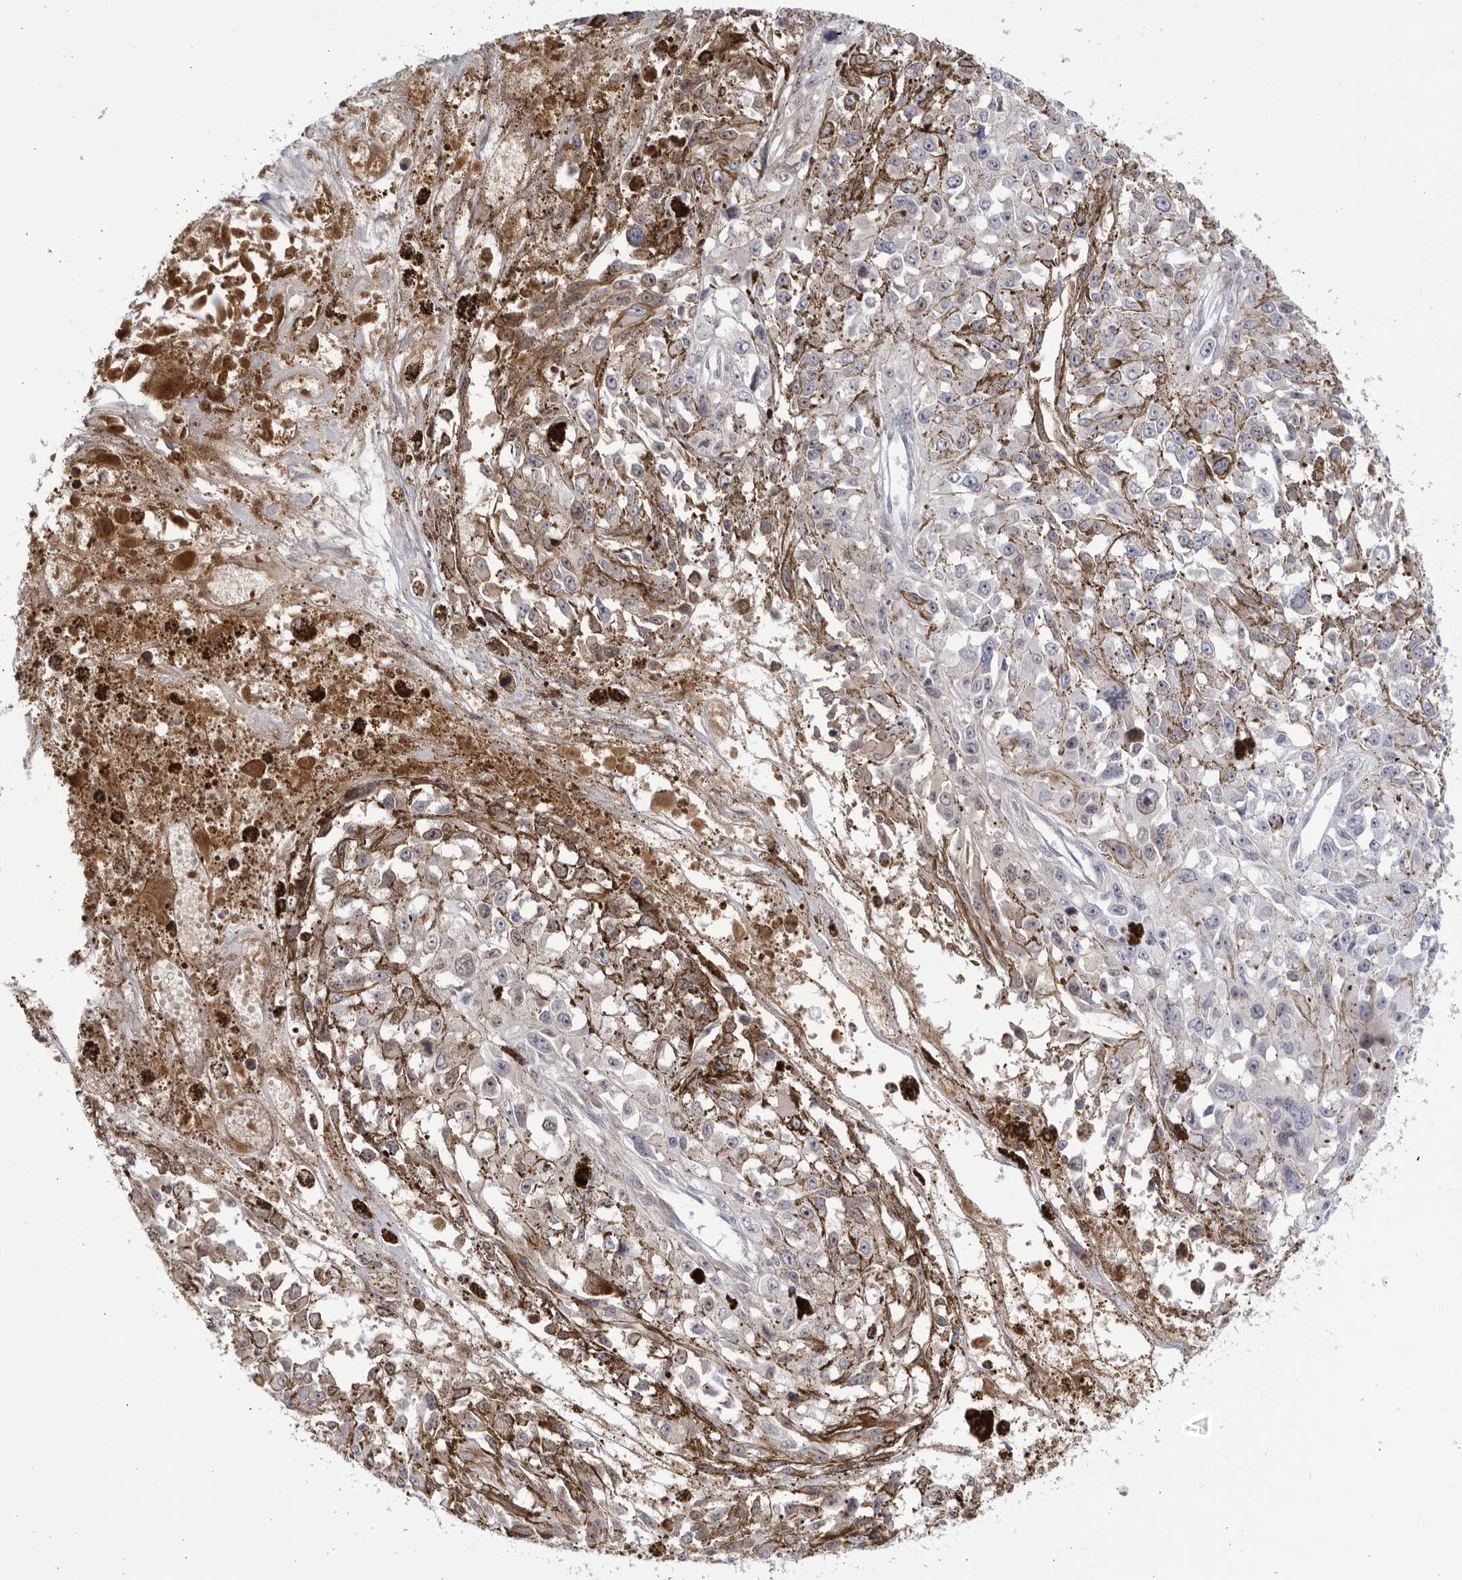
{"staining": {"intensity": "negative", "quantity": "none", "location": "none"}, "tissue": "melanoma", "cell_type": "Tumor cells", "image_type": "cancer", "snomed": [{"axis": "morphology", "description": "Malignant melanoma, Metastatic site"}, {"axis": "topography", "description": "Lymph node"}], "caption": "Protein analysis of malignant melanoma (metastatic site) shows no significant staining in tumor cells.", "gene": "CNBD1", "patient": {"sex": "male", "age": 59}}